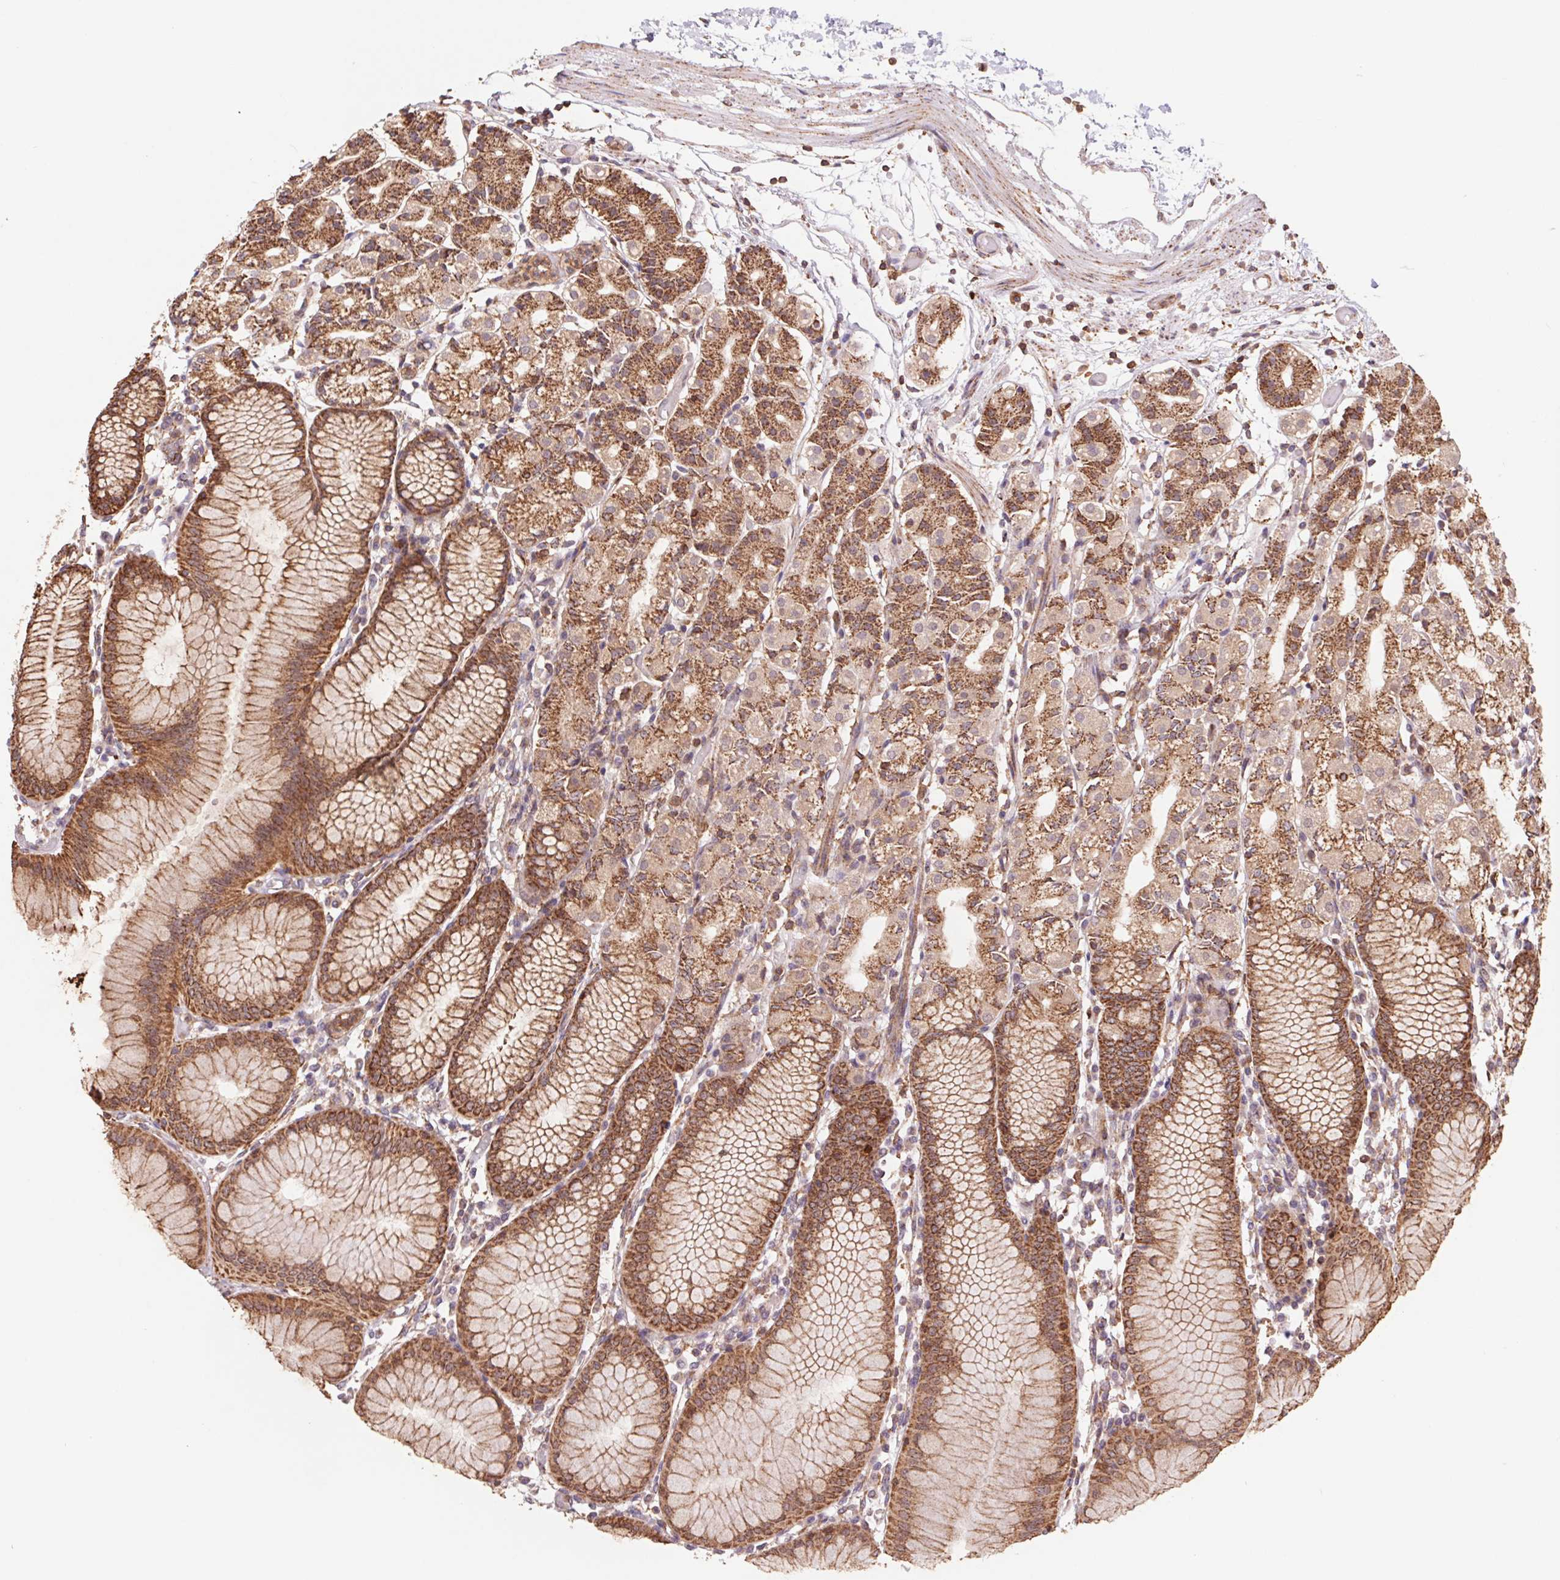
{"staining": {"intensity": "moderate", "quantity": ">75%", "location": "cytoplasmic/membranous"}, "tissue": "stomach", "cell_type": "Glandular cells", "image_type": "normal", "snomed": [{"axis": "morphology", "description": "Normal tissue, NOS"}, {"axis": "topography", "description": "Stomach"}], "caption": "Immunohistochemistry (IHC) micrograph of unremarkable stomach: stomach stained using IHC displays medium levels of moderate protein expression localized specifically in the cytoplasmic/membranous of glandular cells, appearing as a cytoplasmic/membranous brown color.", "gene": "URM1", "patient": {"sex": "female", "age": 57}}